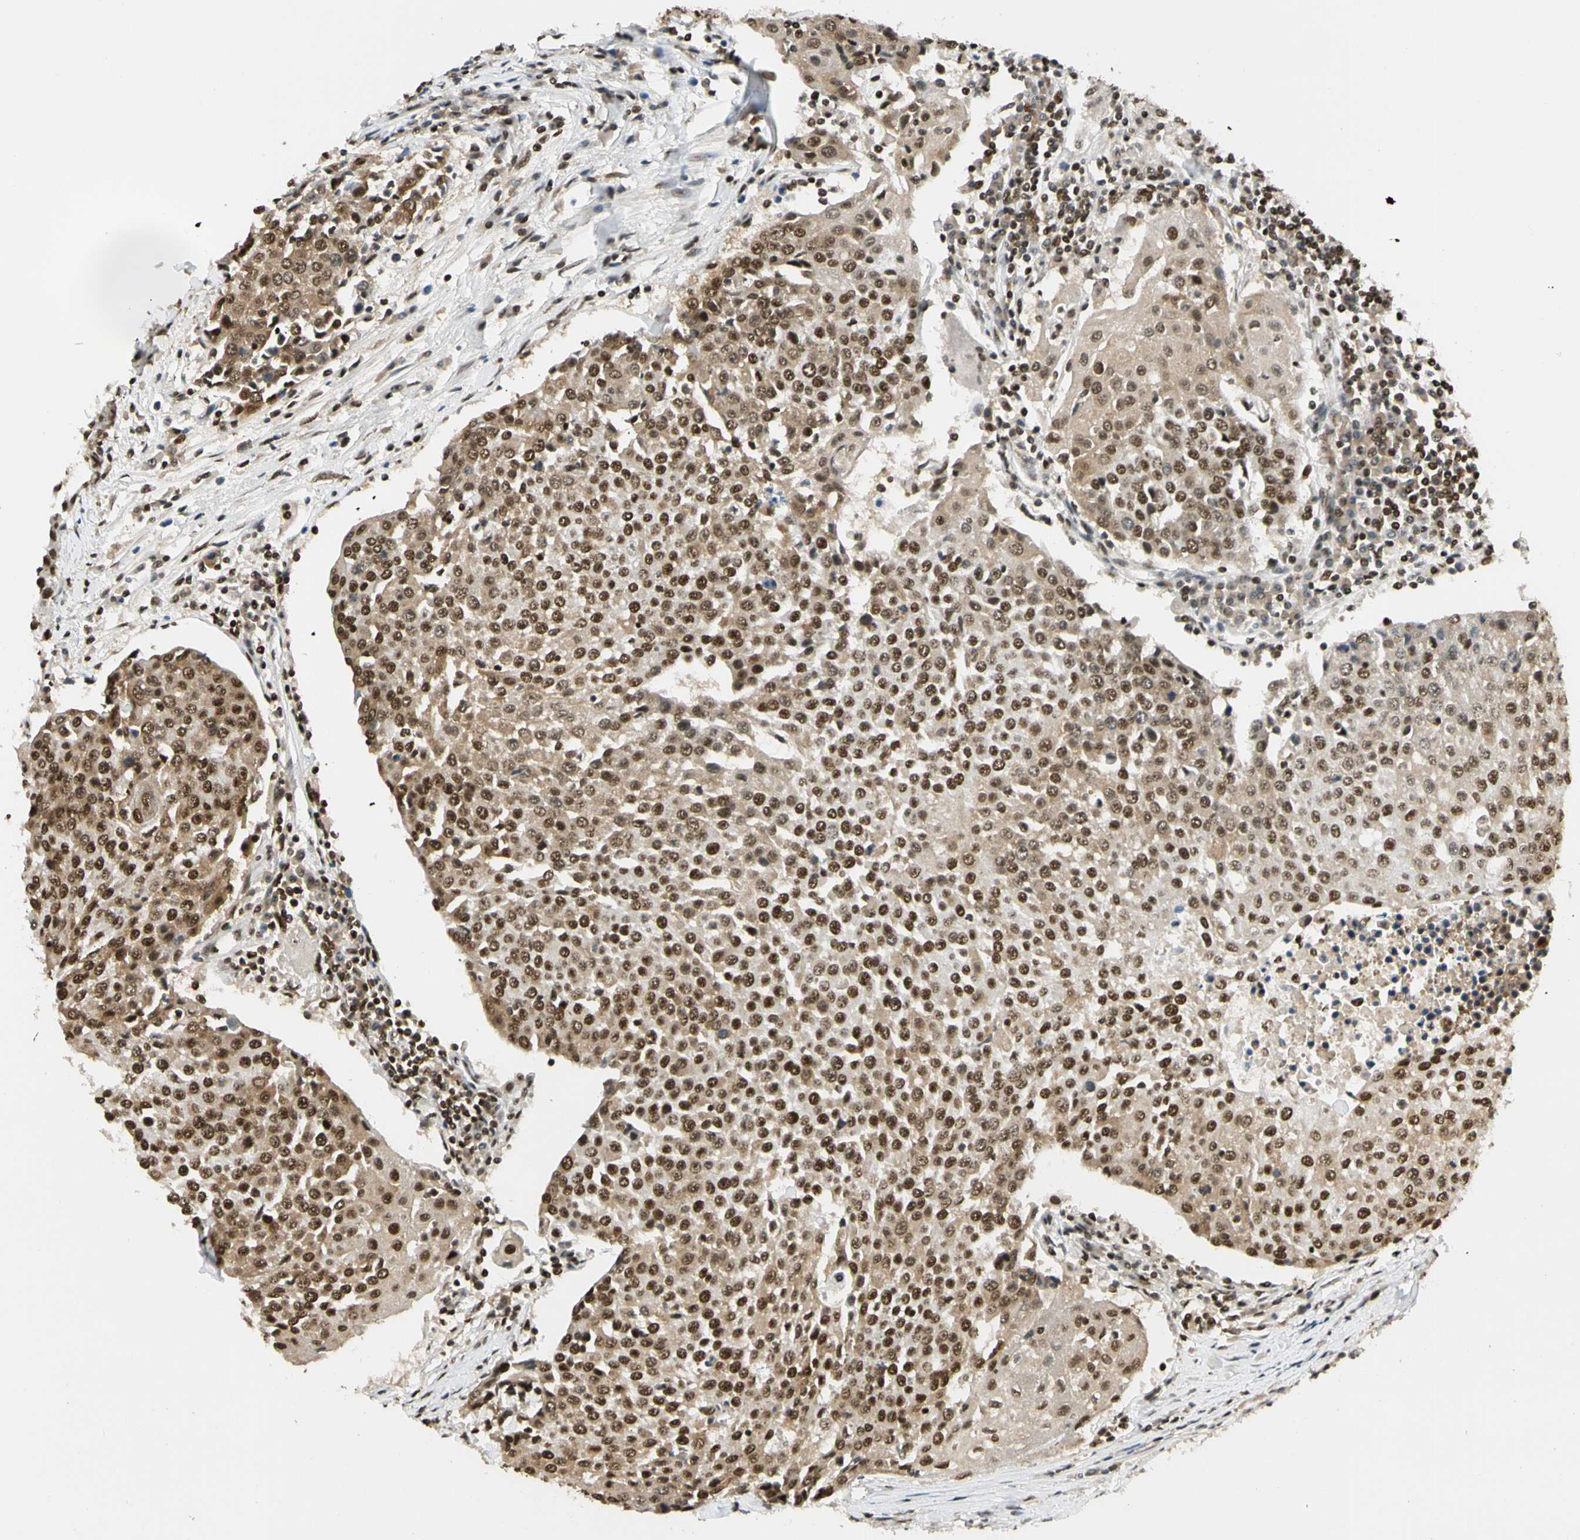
{"staining": {"intensity": "strong", "quantity": ">75%", "location": "cytoplasmic/membranous,nuclear"}, "tissue": "urothelial cancer", "cell_type": "Tumor cells", "image_type": "cancer", "snomed": [{"axis": "morphology", "description": "Urothelial carcinoma, High grade"}, {"axis": "topography", "description": "Urinary bladder"}], "caption": "Urothelial cancer stained for a protein displays strong cytoplasmic/membranous and nuclear positivity in tumor cells.", "gene": "CDK12", "patient": {"sex": "female", "age": 85}}